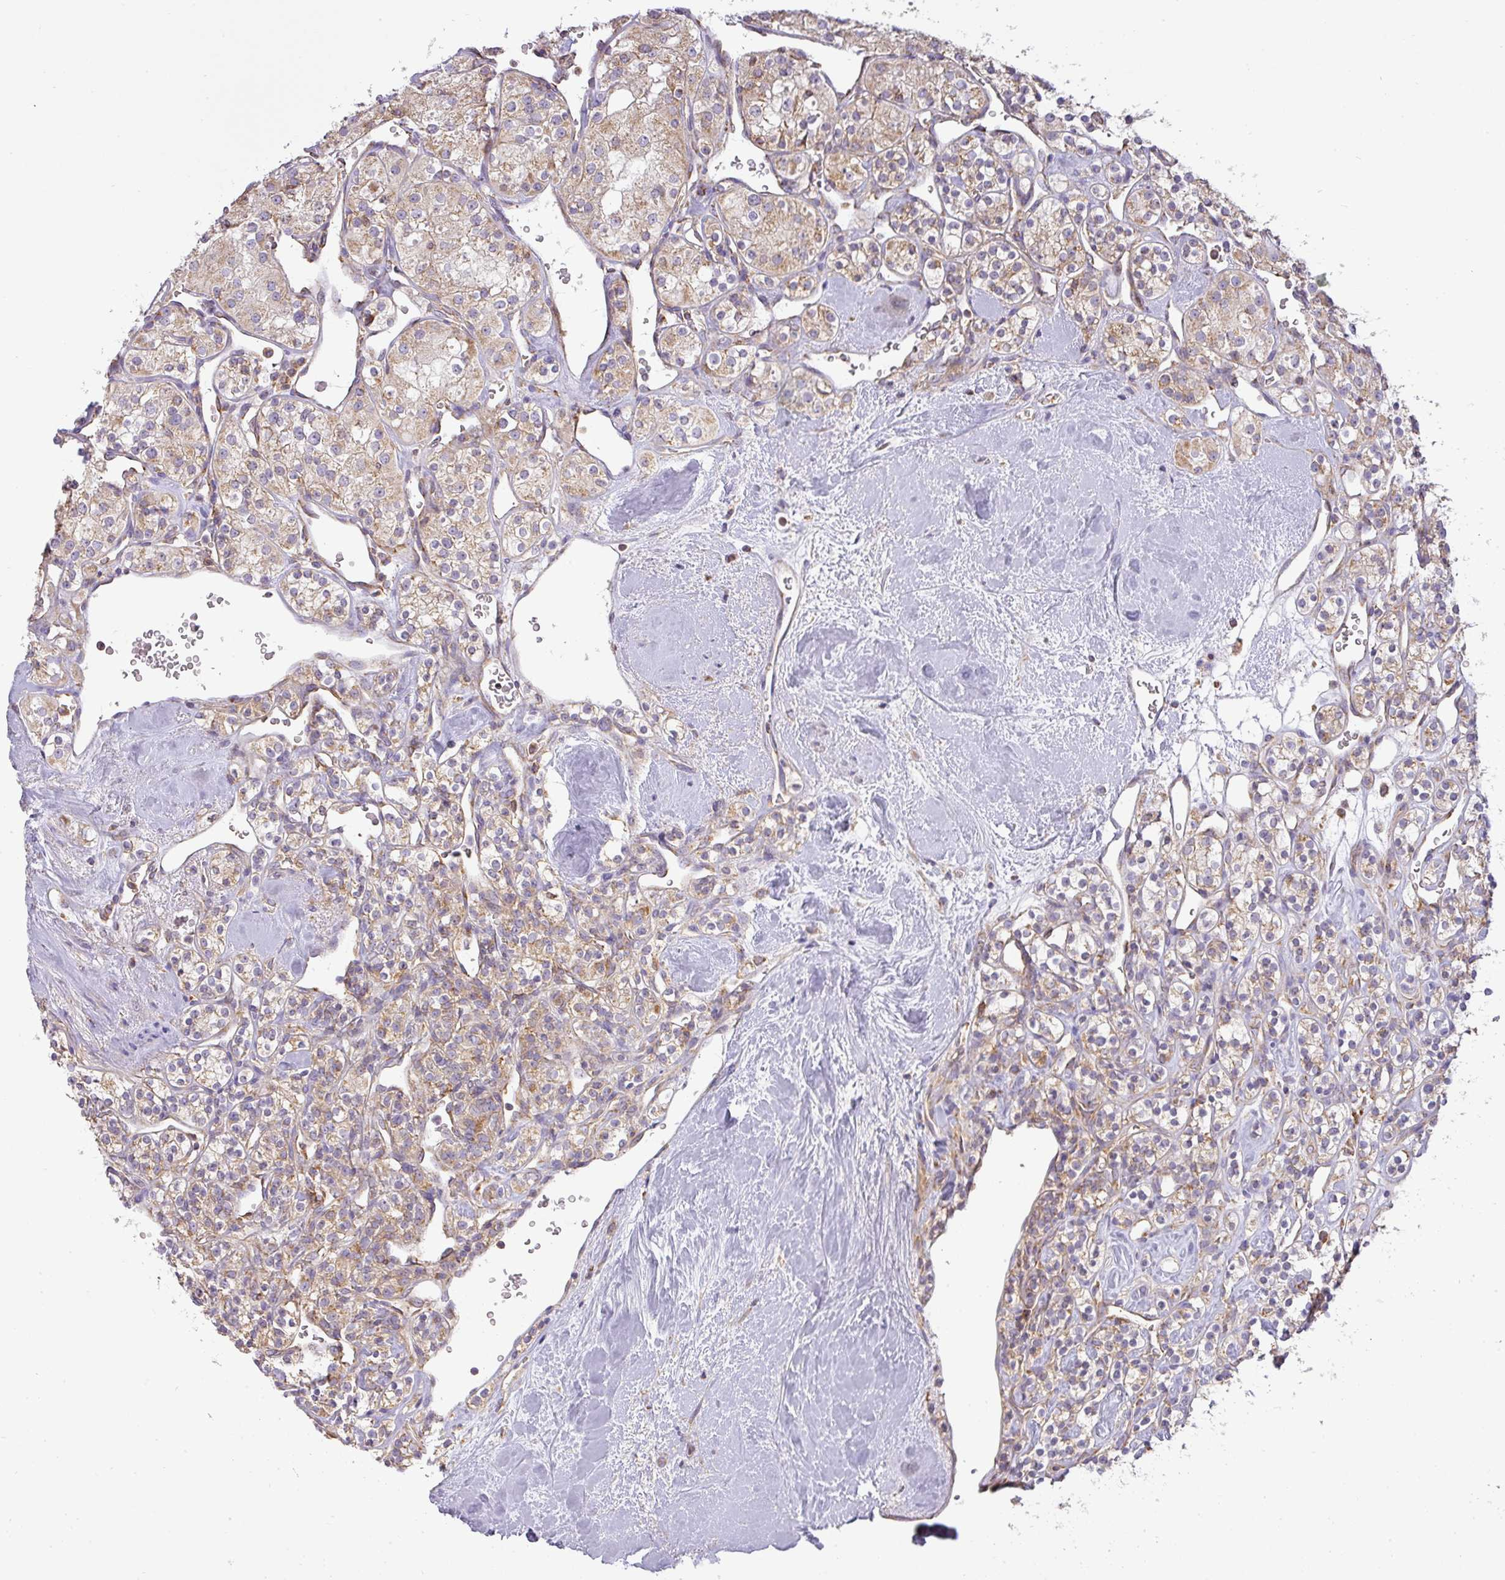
{"staining": {"intensity": "moderate", "quantity": "25%-75%", "location": "cytoplasmic/membranous"}, "tissue": "renal cancer", "cell_type": "Tumor cells", "image_type": "cancer", "snomed": [{"axis": "morphology", "description": "Adenocarcinoma, NOS"}, {"axis": "topography", "description": "Kidney"}], "caption": "DAB immunohistochemical staining of human renal cancer demonstrates moderate cytoplasmic/membranous protein positivity in approximately 25%-75% of tumor cells.", "gene": "ZNF211", "patient": {"sex": "male", "age": 77}}